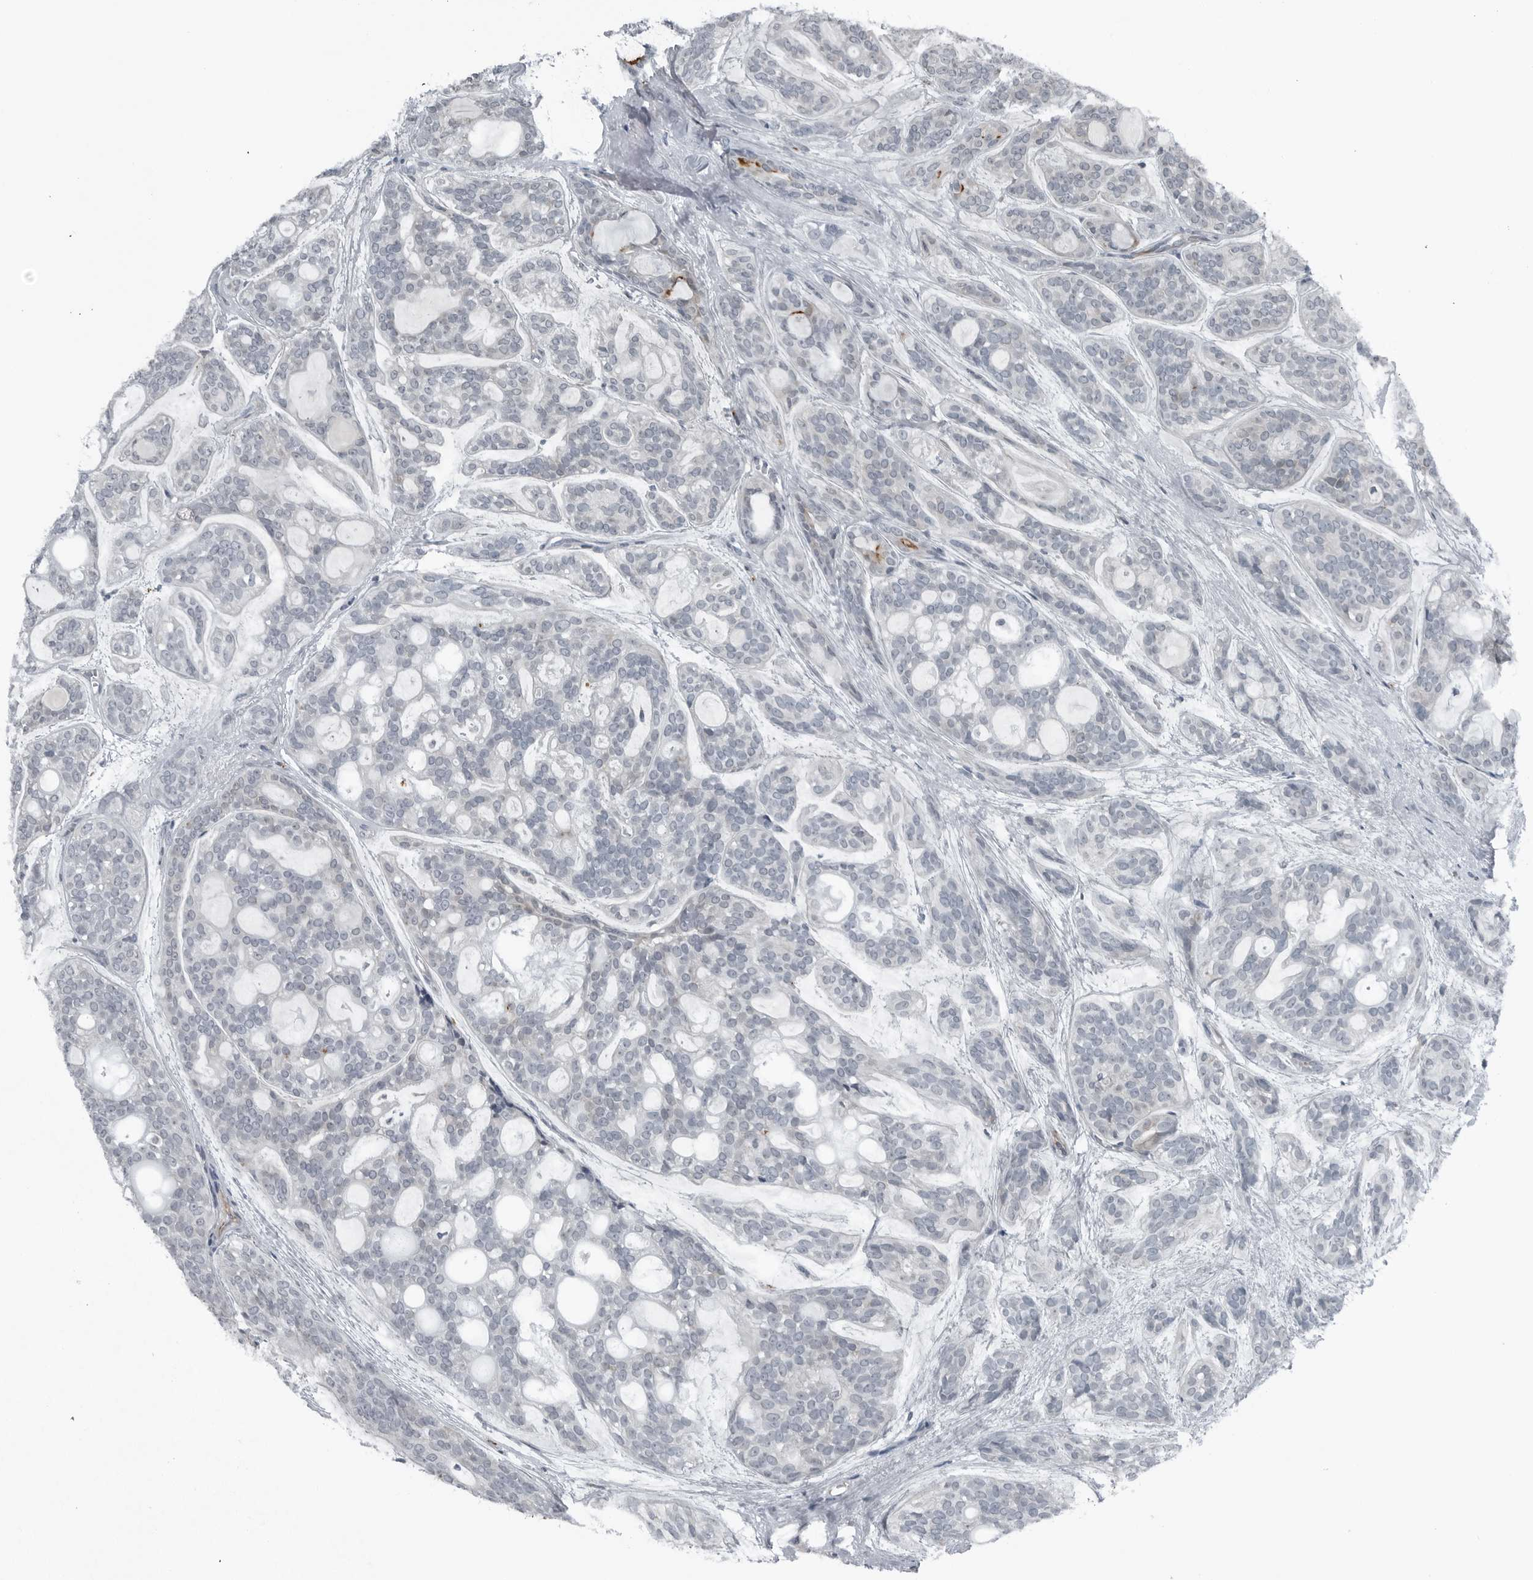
{"staining": {"intensity": "negative", "quantity": "none", "location": "none"}, "tissue": "head and neck cancer", "cell_type": "Tumor cells", "image_type": "cancer", "snomed": [{"axis": "morphology", "description": "Adenocarcinoma, NOS"}, {"axis": "topography", "description": "Head-Neck"}], "caption": "IHC photomicrograph of human head and neck cancer (adenocarcinoma) stained for a protein (brown), which demonstrates no positivity in tumor cells.", "gene": "GAK", "patient": {"sex": "male", "age": 66}}